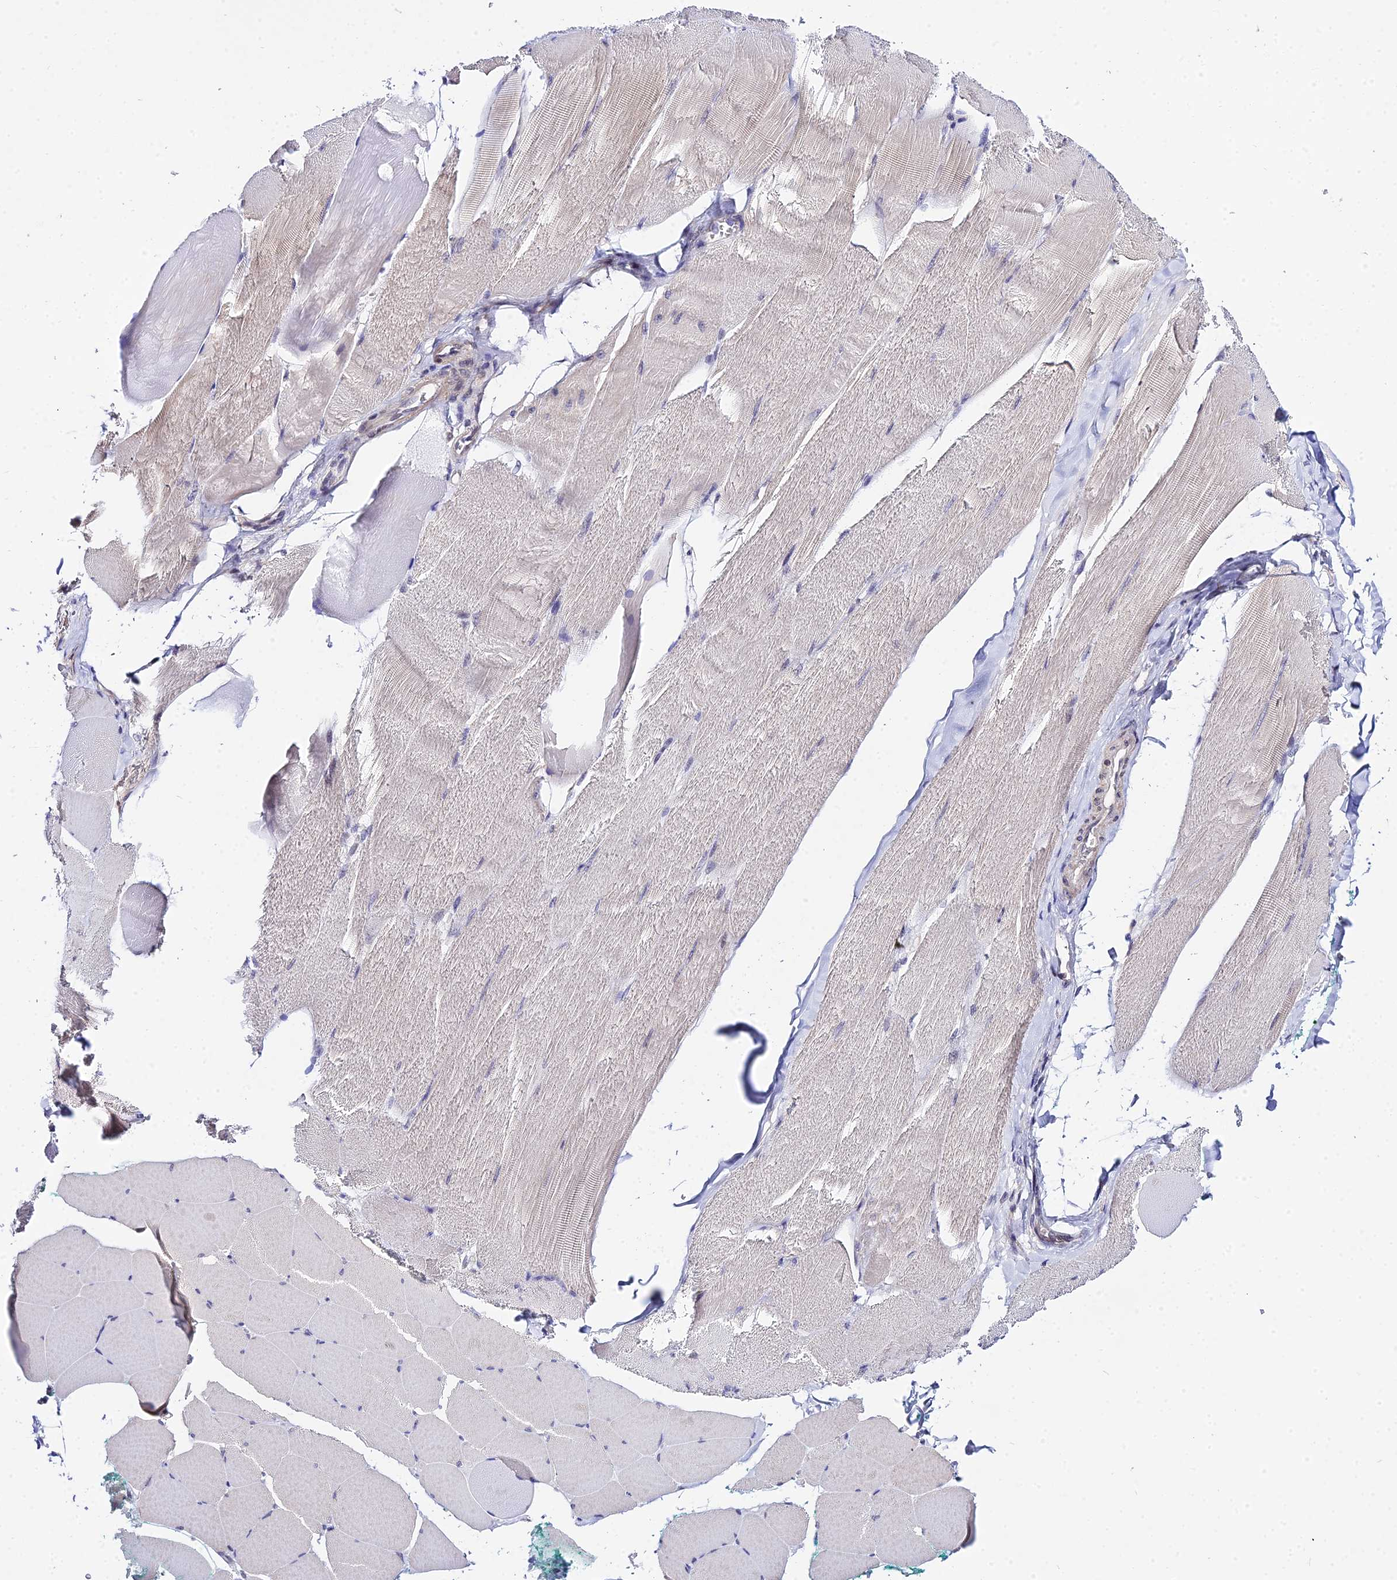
{"staining": {"intensity": "weak", "quantity": "<25%", "location": "cytoplasmic/membranous"}, "tissue": "skeletal muscle", "cell_type": "Myocytes", "image_type": "normal", "snomed": [{"axis": "morphology", "description": "Normal tissue, NOS"}, {"axis": "morphology", "description": "Squamous cell carcinoma, NOS"}, {"axis": "topography", "description": "Skeletal muscle"}], "caption": "Immunohistochemistry (IHC) of unremarkable human skeletal muscle reveals no staining in myocytes.", "gene": "ZNF628", "patient": {"sex": "male", "age": 51}}